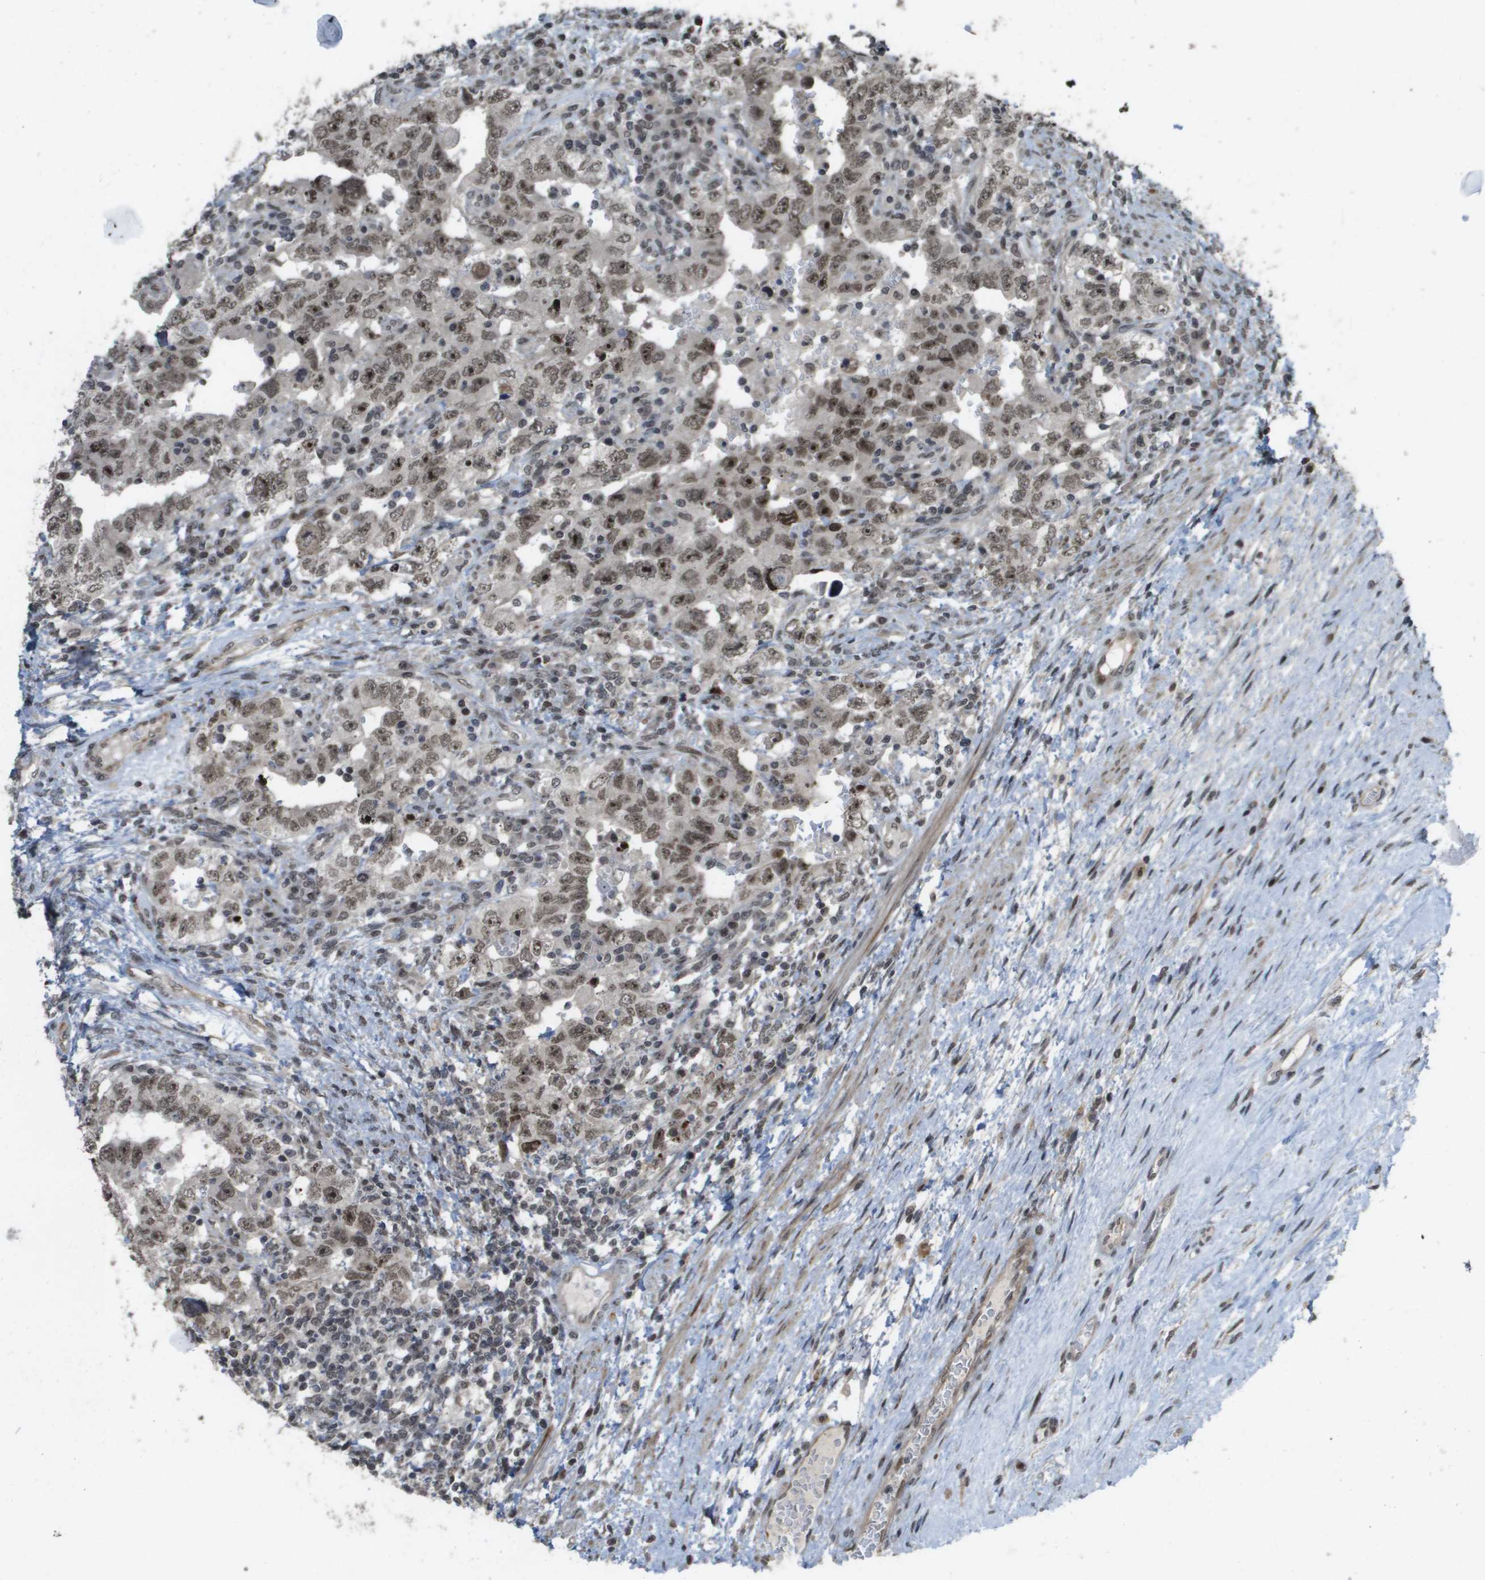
{"staining": {"intensity": "moderate", "quantity": ">75%", "location": "nuclear"}, "tissue": "testis cancer", "cell_type": "Tumor cells", "image_type": "cancer", "snomed": [{"axis": "morphology", "description": "Carcinoma, Embryonal, NOS"}, {"axis": "topography", "description": "Testis"}], "caption": "Immunohistochemical staining of testis cancer exhibits medium levels of moderate nuclear positivity in approximately >75% of tumor cells.", "gene": "KAT5", "patient": {"sex": "male", "age": 26}}